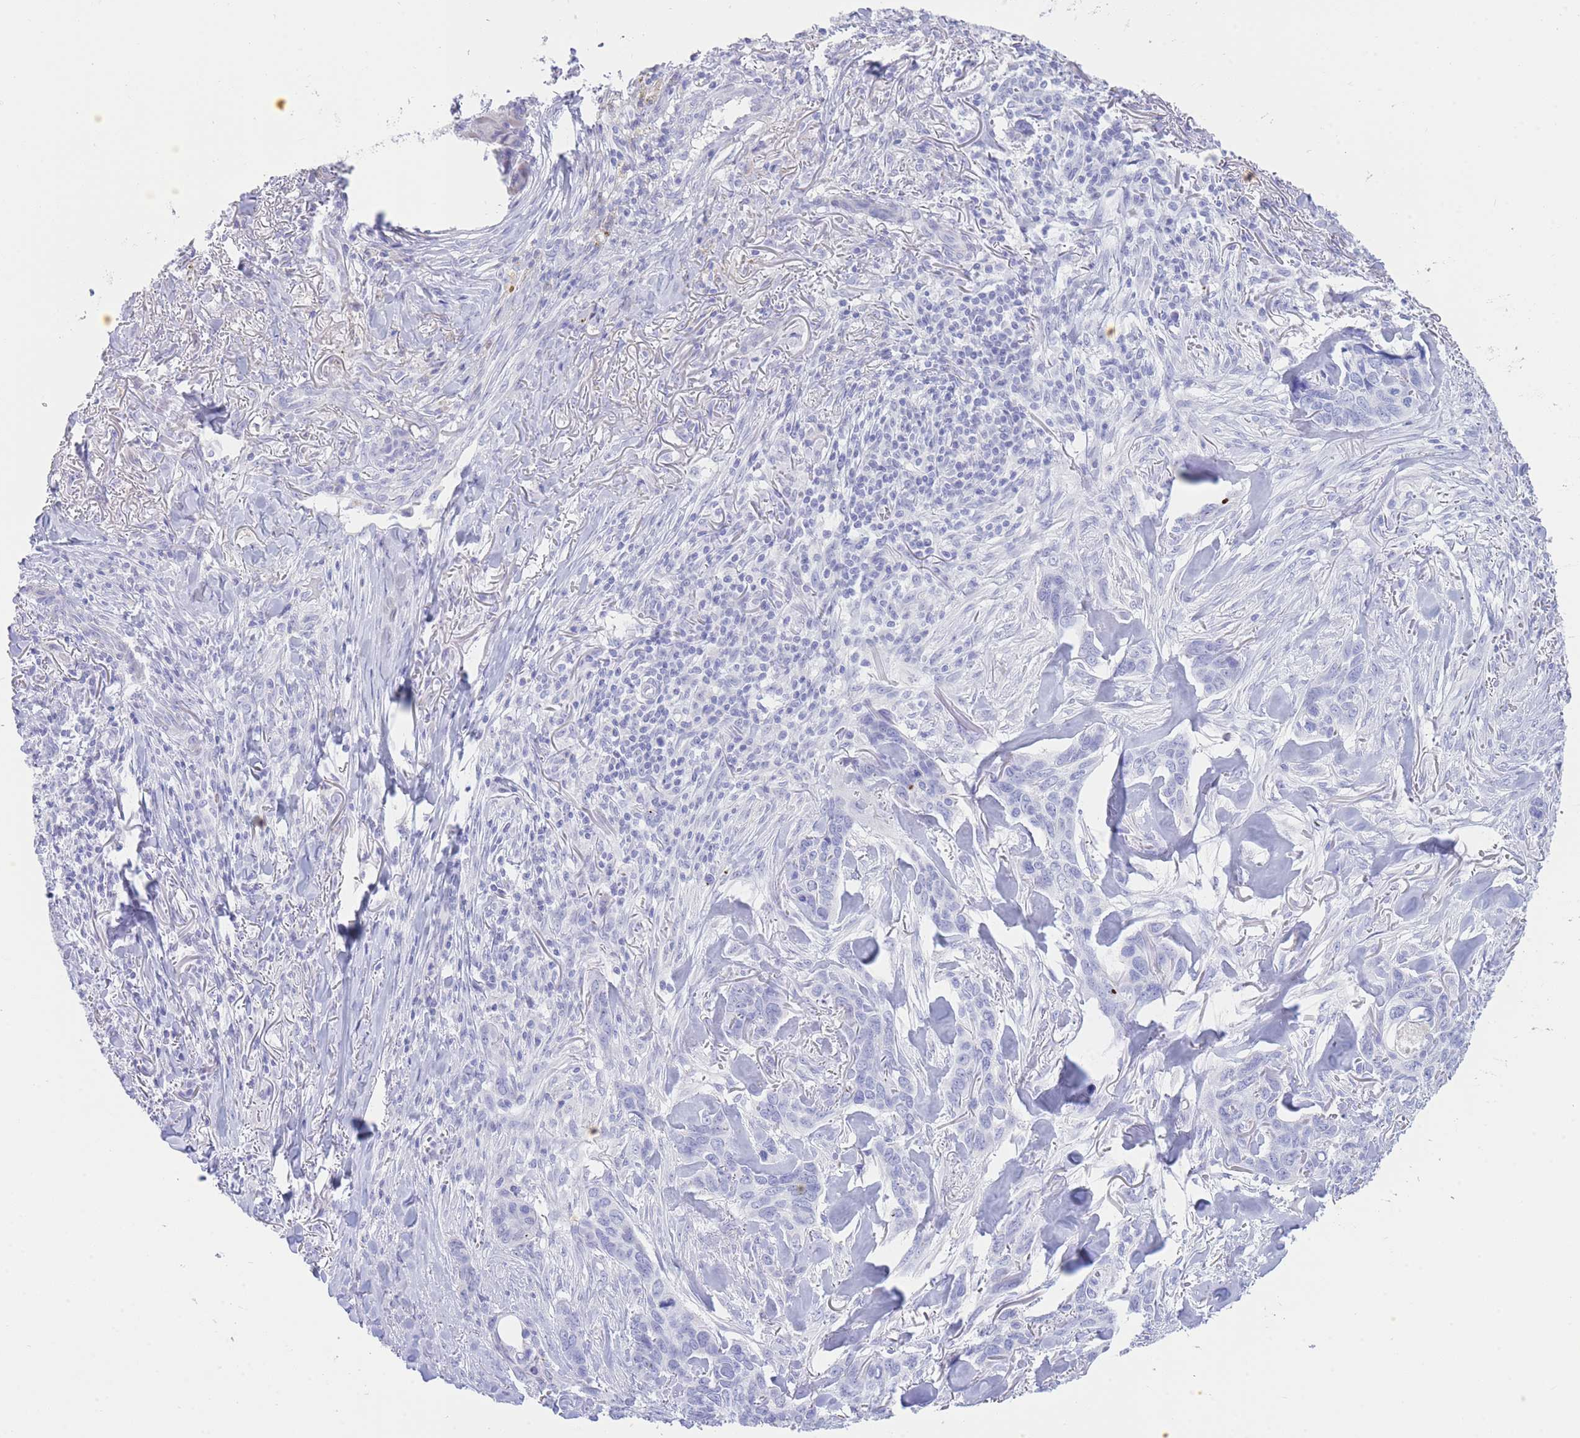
{"staining": {"intensity": "negative", "quantity": "none", "location": "none"}, "tissue": "skin cancer", "cell_type": "Tumor cells", "image_type": "cancer", "snomed": [{"axis": "morphology", "description": "Basal cell carcinoma"}, {"axis": "topography", "description": "Skin"}], "caption": "Immunohistochemistry image of neoplastic tissue: skin basal cell carcinoma stained with DAB (3,3'-diaminobenzidine) reveals no significant protein positivity in tumor cells.", "gene": "VWA8", "patient": {"sex": "male", "age": 86}}